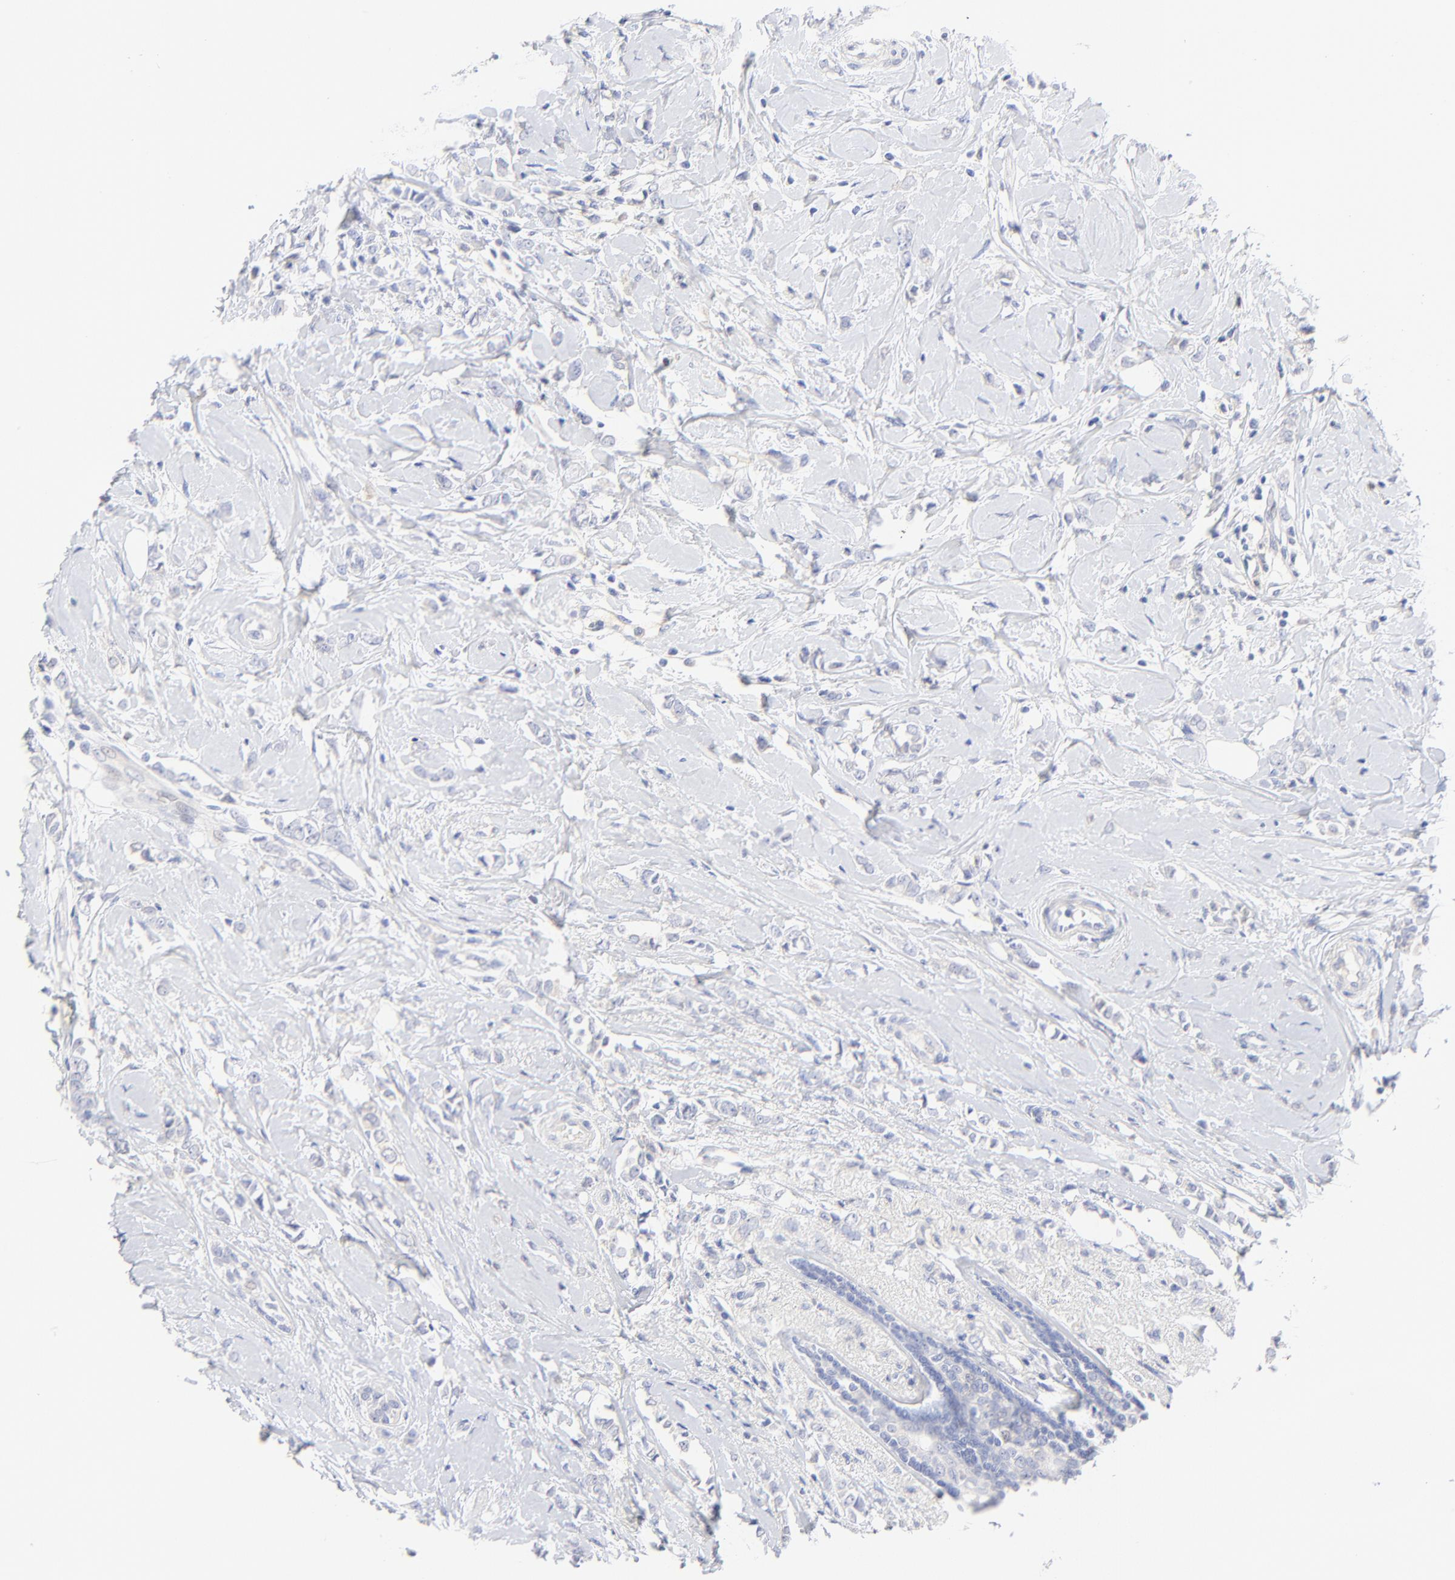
{"staining": {"intensity": "negative", "quantity": "none", "location": "none"}, "tissue": "breast cancer", "cell_type": "Tumor cells", "image_type": "cancer", "snomed": [{"axis": "morphology", "description": "Normal tissue, NOS"}, {"axis": "morphology", "description": "Lobular carcinoma"}, {"axis": "topography", "description": "Breast"}], "caption": "There is no significant staining in tumor cells of breast cancer (lobular carcinoma).", "gene": "SULT4A1", "patient": {"sex": "female", "age": 47}}